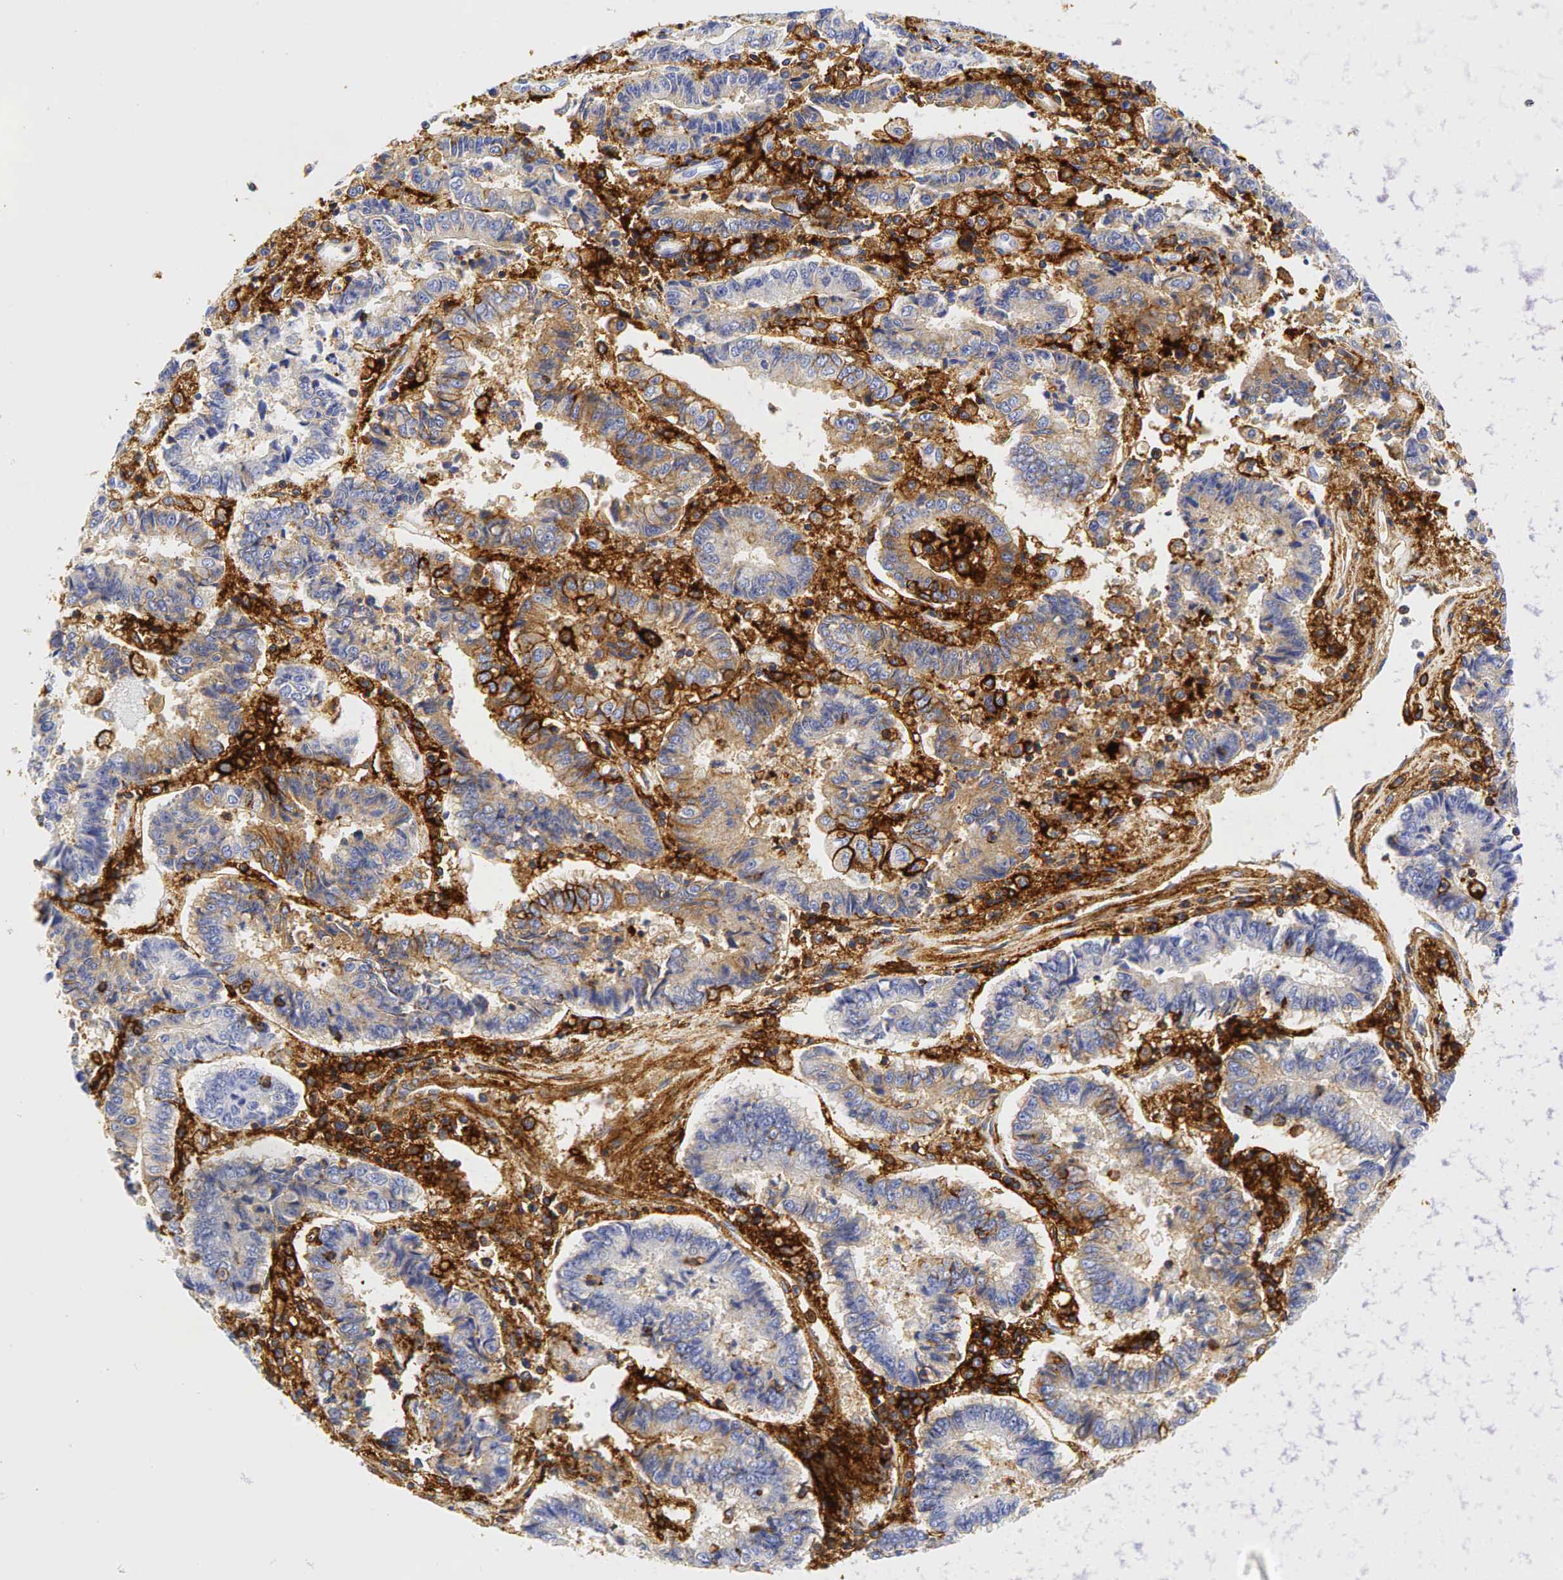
{"staining": {"intensity": "weak", "quantity": "25%-75%", "location": "cytoplasmic/membranous"}, "tissue": "endometrial cancer", "cell_type": "Tumor cells", "image_type": "cancer", "snomed": [{"axis": "morphology", "description": "Adenocarcinoma, NOS"}, {"axis": "topography", "description": "Endometrium"}], "caption": "Immunohistochemistry staining of adenocarcinoma (endometrial), which displays low levels of weak cytoplasmic/membranous expression in approximately 25%-75% of tumor cells indicating weak cytoplasmic/membranous protein expression. The staining was performed using DAB (brown) for protein detection and nuclei were counterstained in hematoxylin (blue).", "gene": "CD44", "patient": {"sex": "female", "age": 75}}